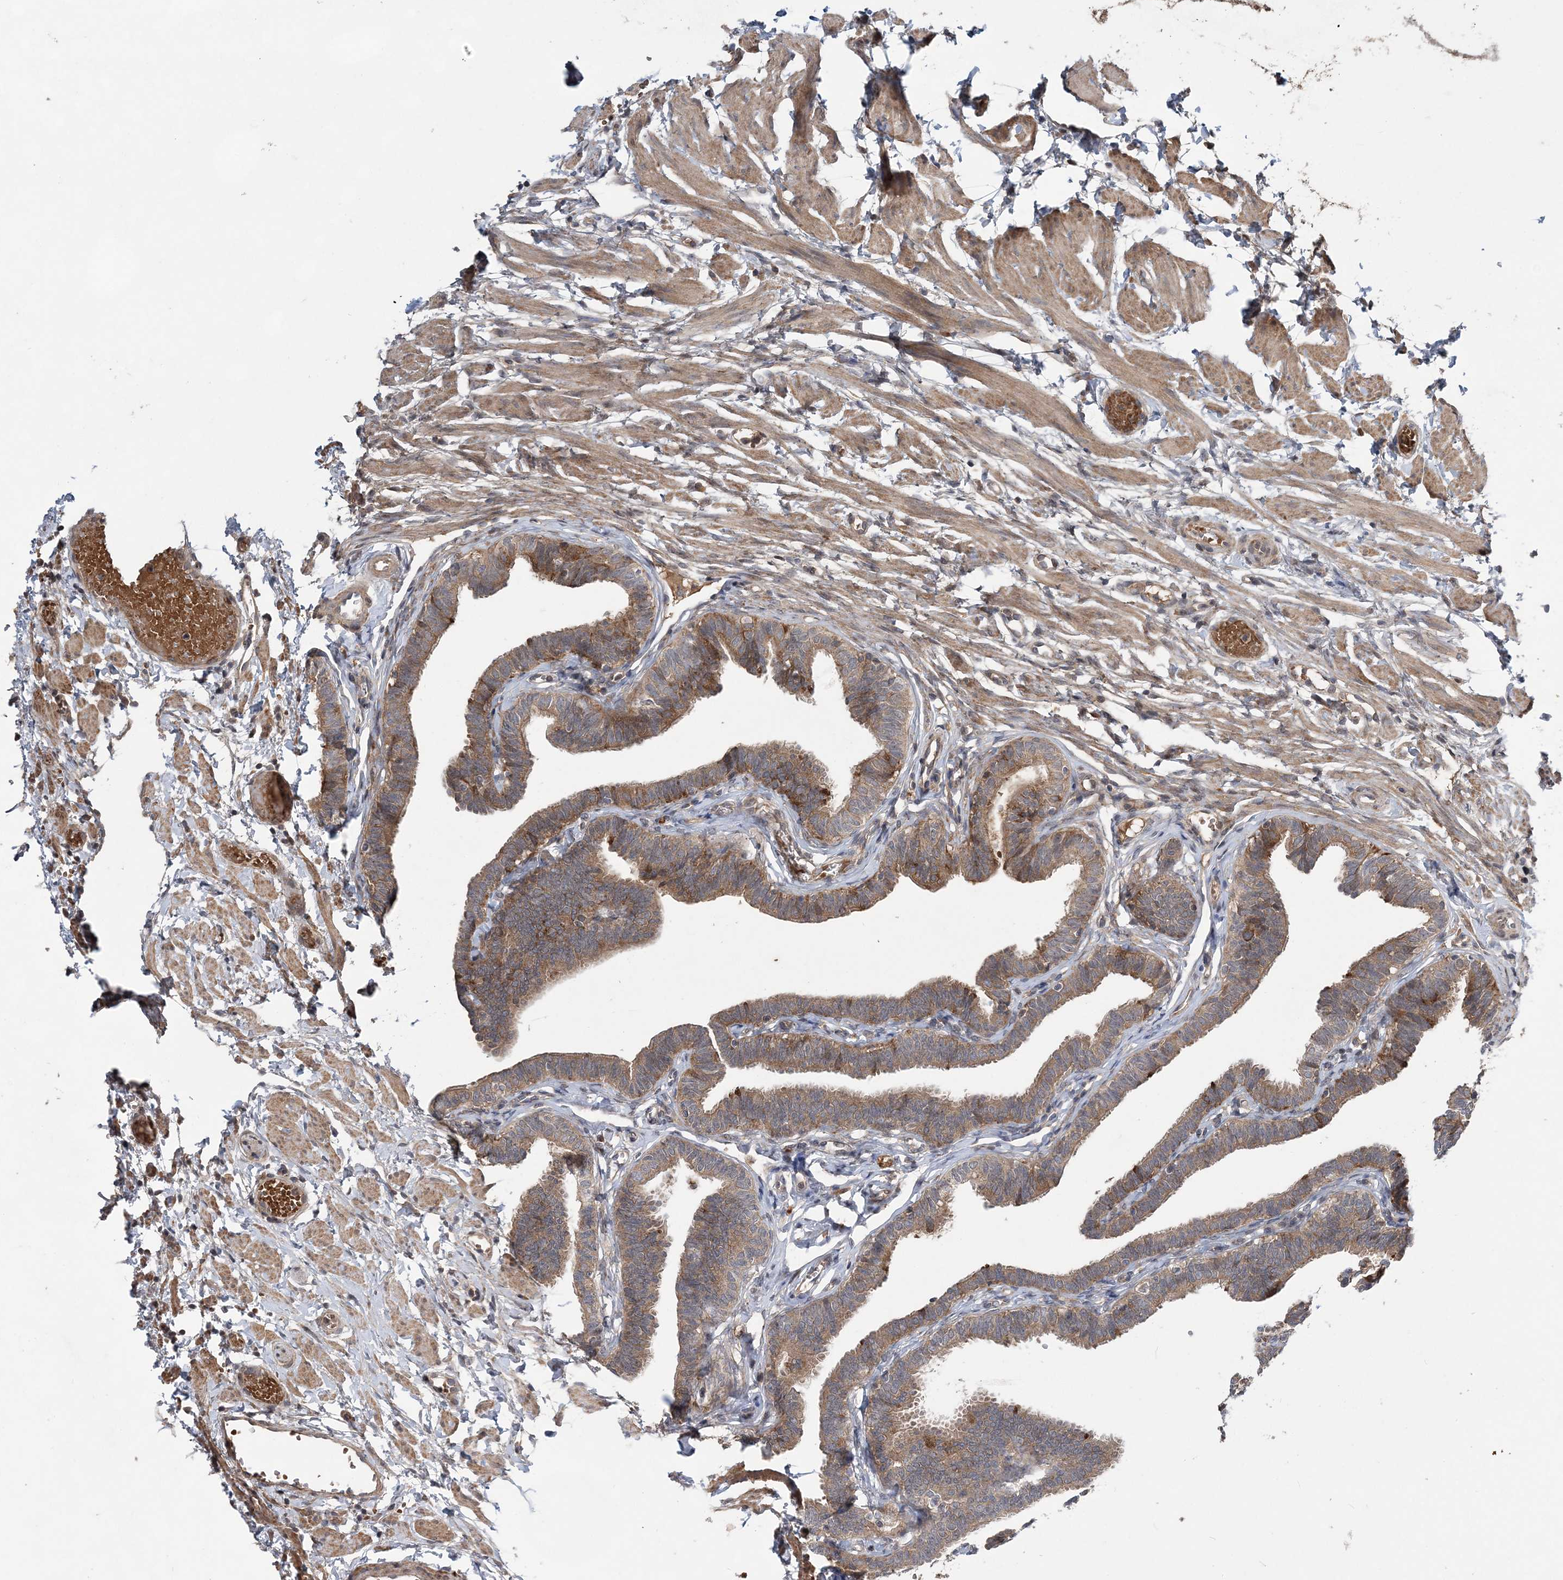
{"staining": {"intensity": "moderate", "quantity": ">75%", "location": "cytoplasmic/membranous"}, "tissue": "fallopian tube", "cell_type": "Glandular cells", "image_type": "normal", "snomed": [{"axis": "morphology", "description": "Normal tissue, NOS"}, {"axis": "topography", "description": "Fallopian tube"}, {"axis": "topography", "description": "Ovary"}], "caption": "Moderate cytoplasmic/membranous staining for a protein is appreciated in approximately >75% of glandular cells of benign fallopian tube using immunohistochemistry.", "gene": "HMGCS1", "patient": {"sex": "female", "age": 23}}